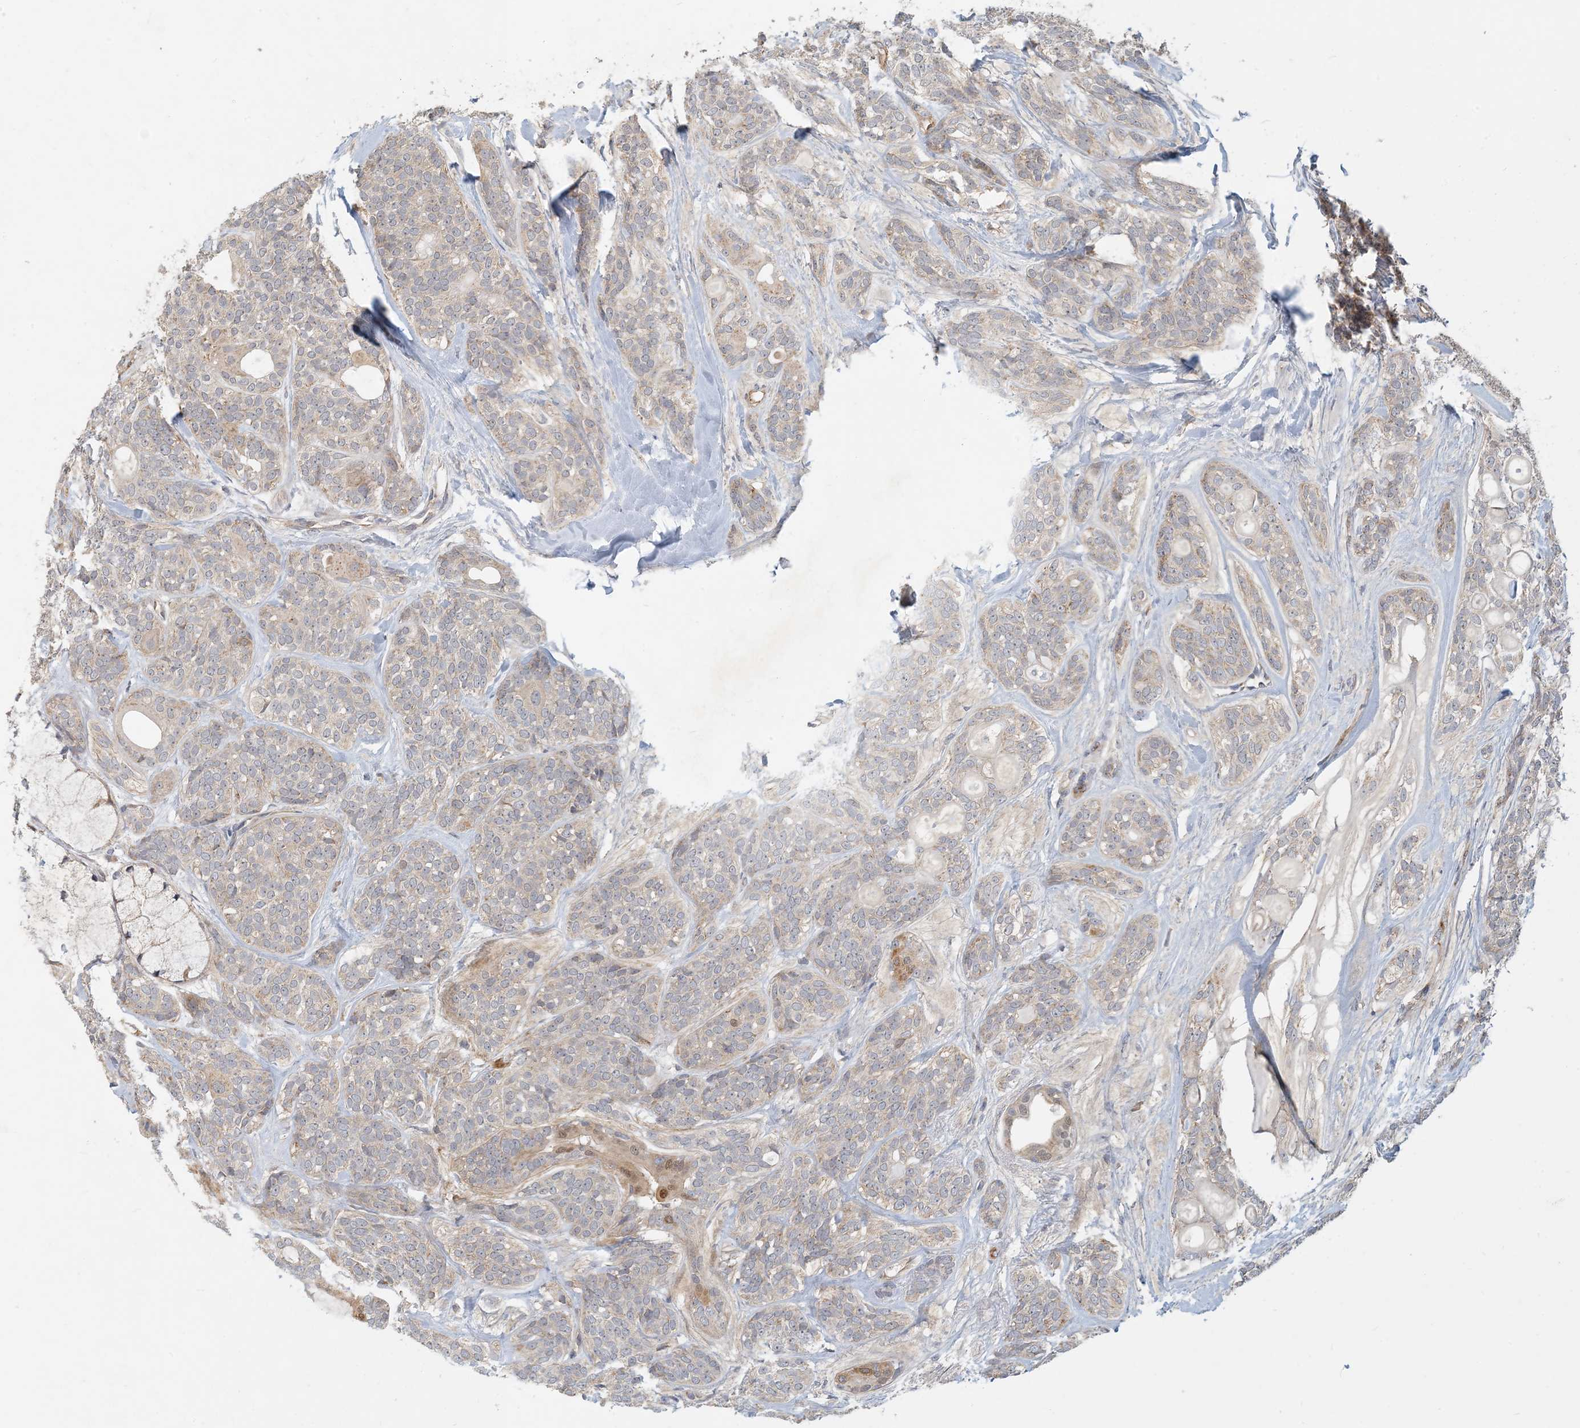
{"staining": {"intensity": "weak", "quantity": "25%-75%", "location": "cytoplasmic/membranous"}, "tissue": "head and neck cancer", "cell_type": "Tumor cells", "image_type": "cancer", "snomed": [{"axis": "morphology", "description": "Adenocarcinoma, NOS"}, {"axis": "topography", "description": "Head-Neck"}], "caption": "Head and neck cancer (adenocarcinoma) stained with a protein marker demonstrates weak staining in tumor cells.", "gene": "ZBTB3", "patient": {"sex": "male", "age": 66}}